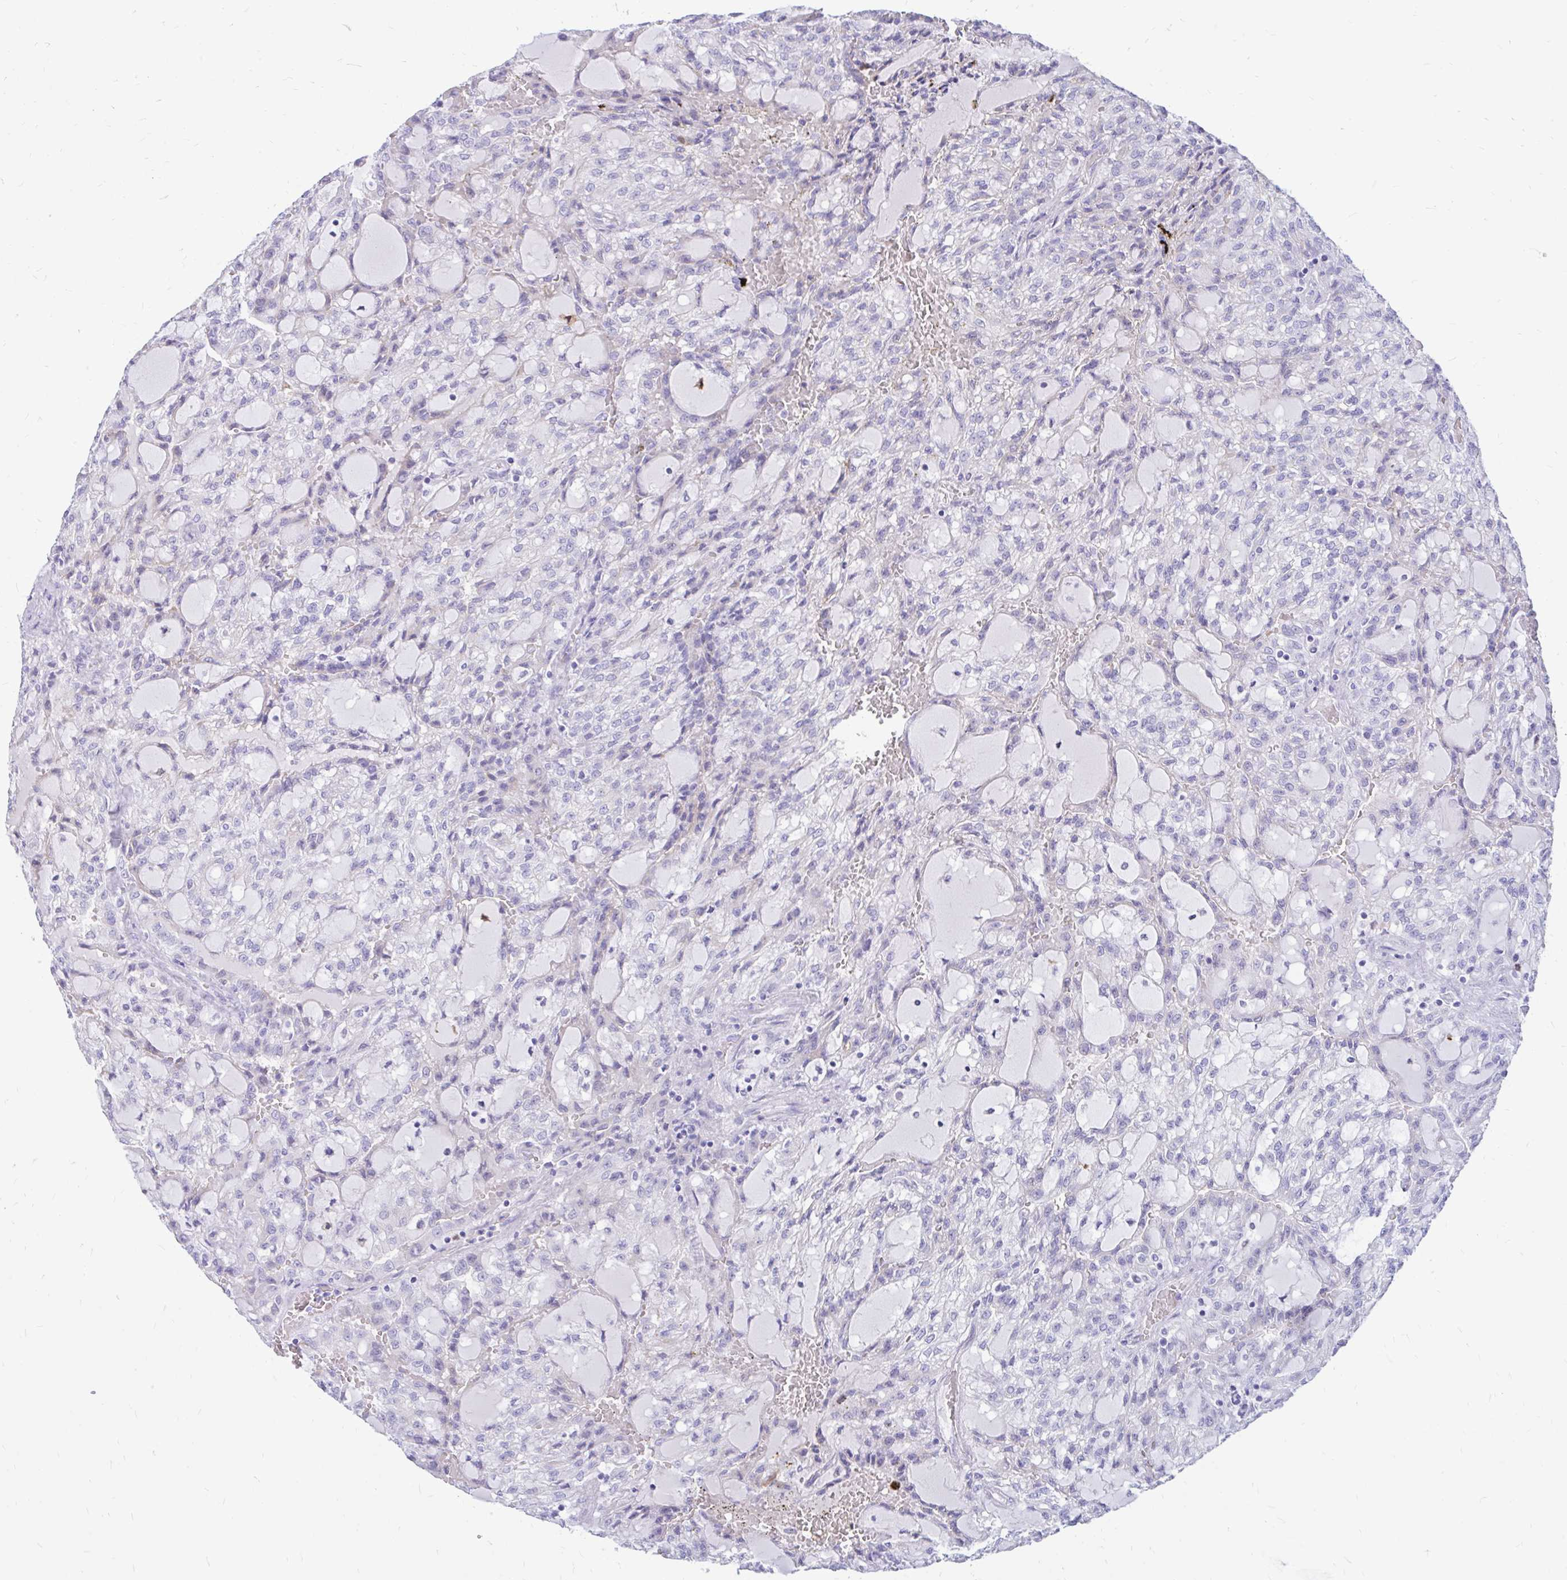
{"staining": {"intensity": "negative", "quantity": "none", "location": "none"}, "tissue": "renal cancer", "cell_type": "Tumor cells", "image_type": "cancer", "snomed": [{"axis": "morphology", "description": "Adenocarcinoma, NOS"}, {"axis": "topography", "description": "Kidney"}], "caption": "Image shows no protein positivity in tumor cells of renal adenocarcinoma tissue. (Immunohistochemistry, brightfield microscopy, high magnification).", "gene": "IGSF5", "patient": {"sex": "male", "age": 63}}